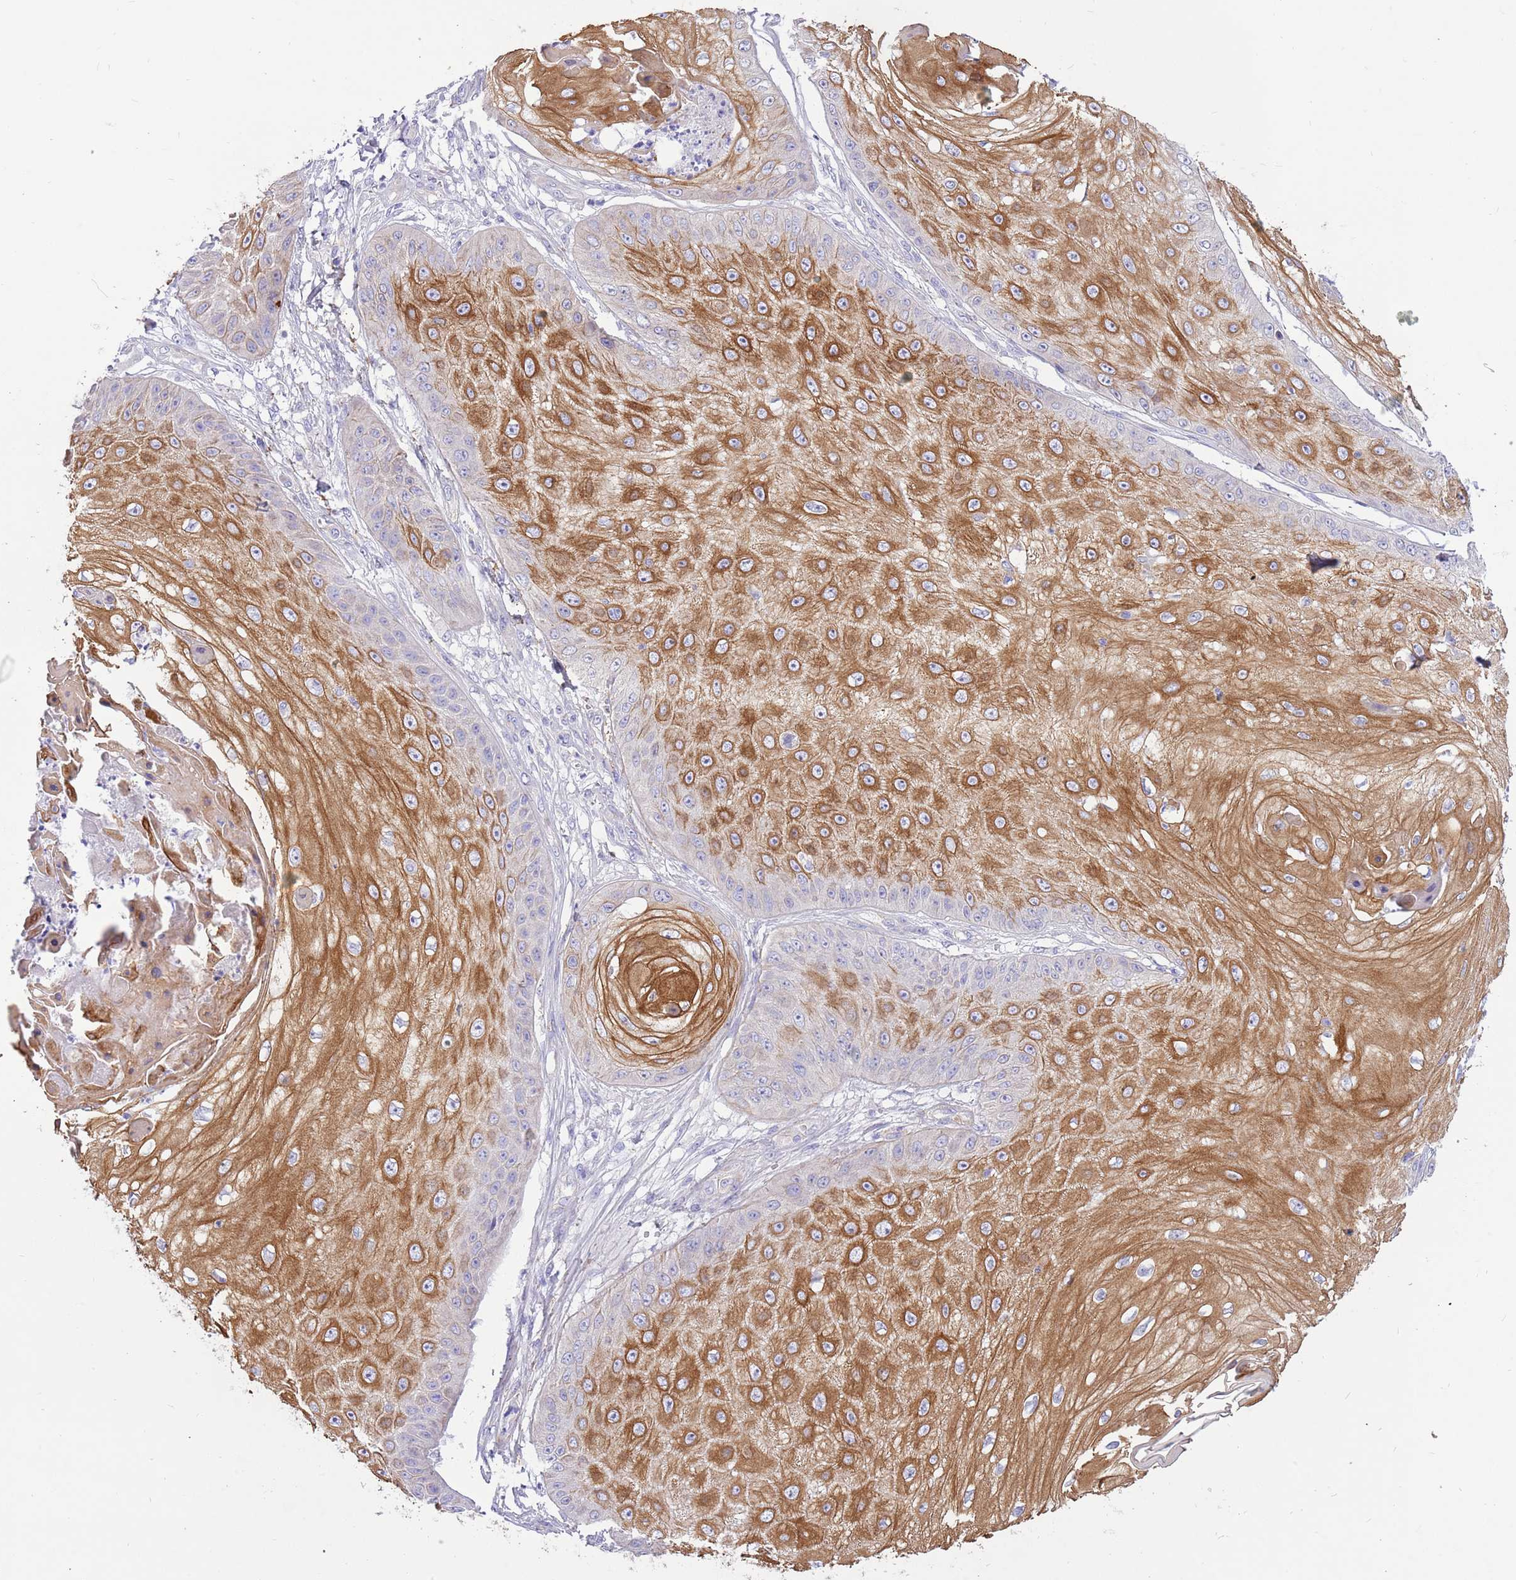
{"staining": {"intensity": "strong", "quantity": ">75%", "location": "cytoplasmic/membranous"}, "tissue": "skin cancer", "cell_type": "Tumor cells", "image_type": "cancer", "snomed": [{"axis": "morphology", "description": "Squamous cell carcinoma, NOS"}, {"axis": "topography", "description": "Skin"}], "caption": "High-power microscopy captured an IHC image of squamous cell carcinoma (skin), revealing strong cytoplasmic/membranous staining in about >75% of tumor cells.", "gene": "SERINC3", "patient": {"sex": "male", "age": 70}}